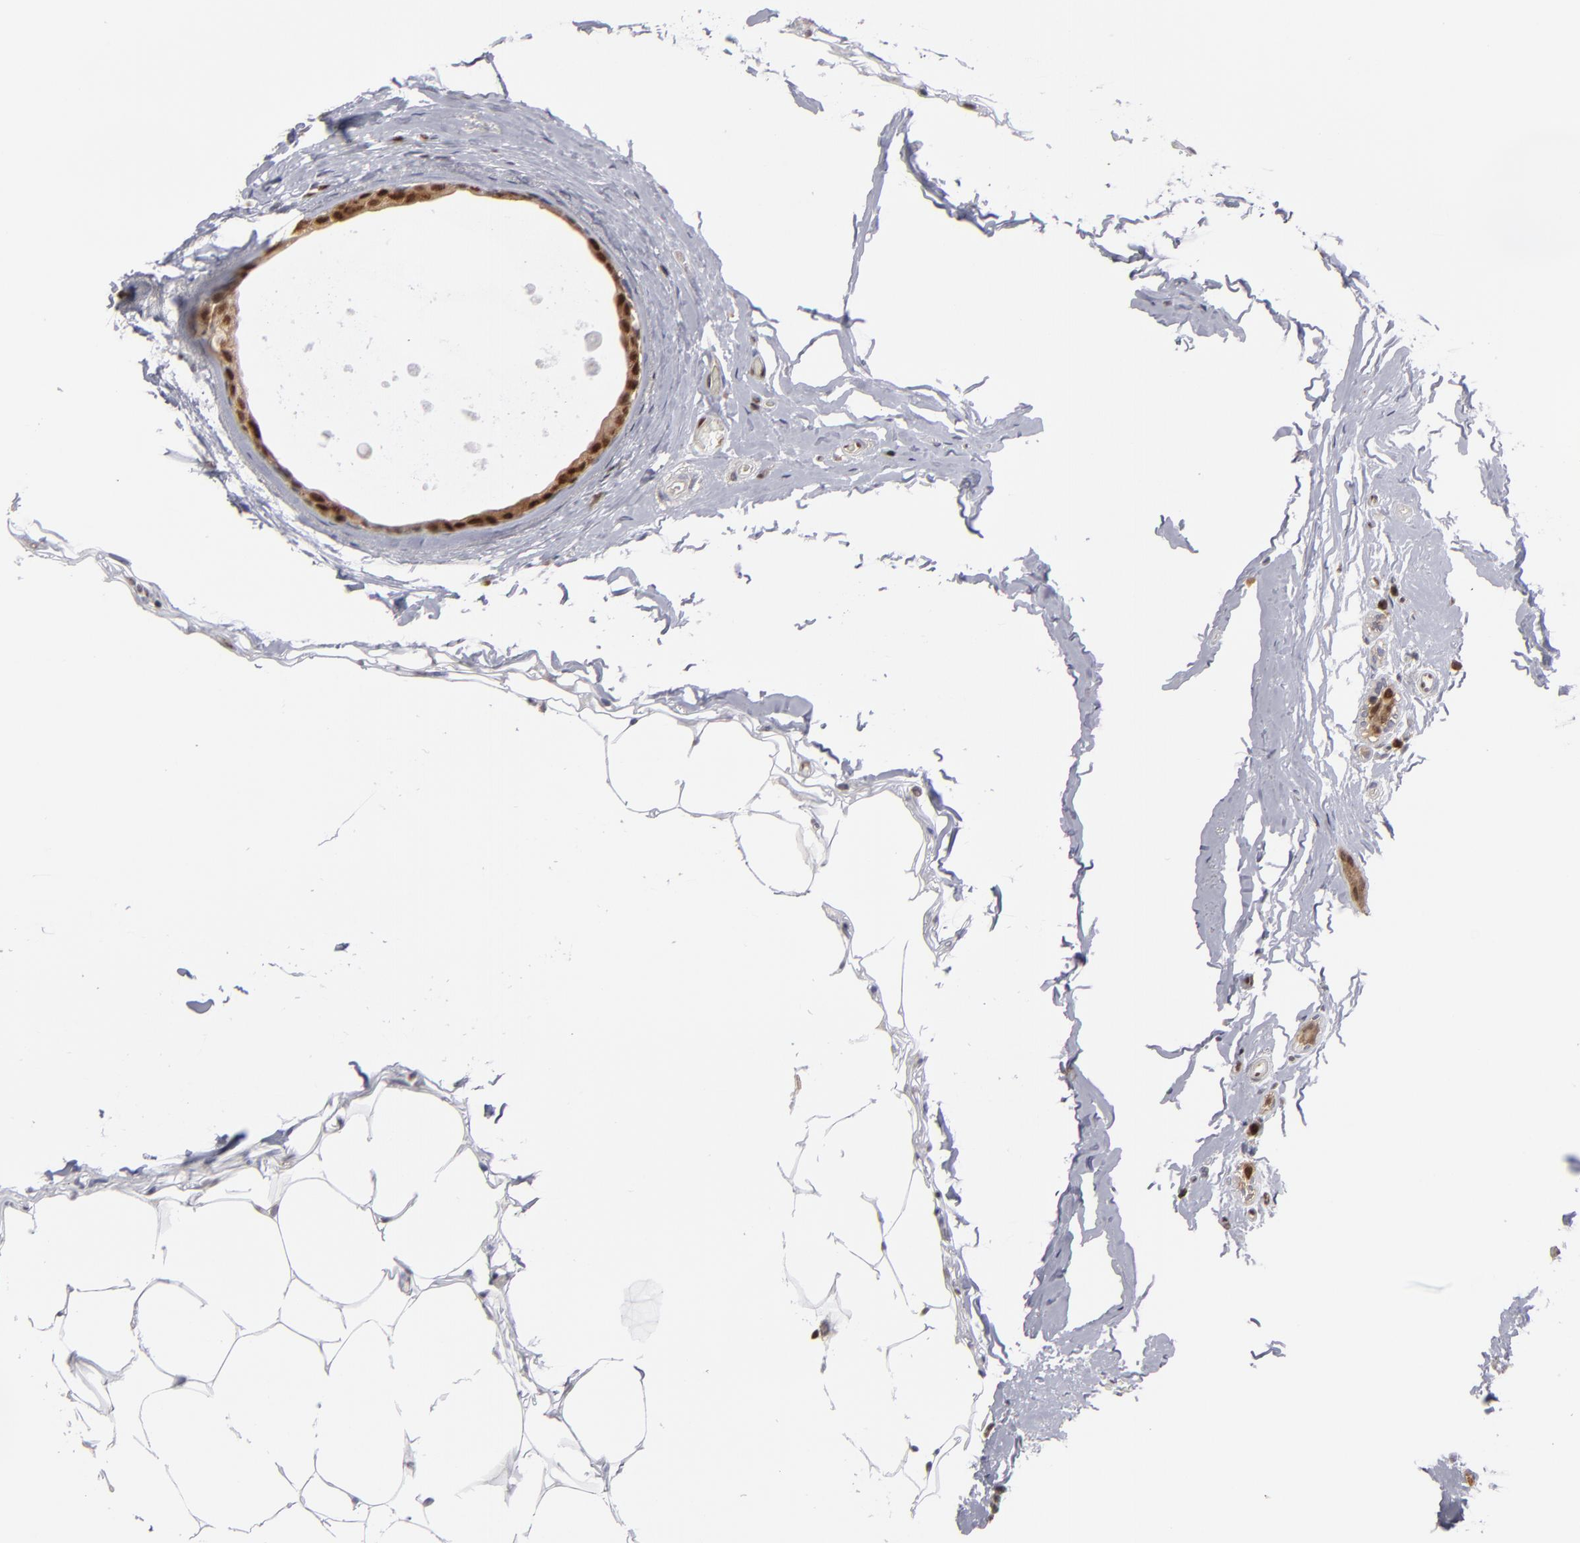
{"staining": {"intensity": "moderate", "quantity": ">75%", "location": "cytoplasmic/membranous,nuclear"}, "tissue": "breast cancer", "cell_type": "Tumor cells", "image_type": "cancer", "snomed": [{"axis": "morphology", "description": "Lobular carcinoma"}, {"axis": "topography", "description": "Breast"}], "caption": "Human breast lobular carcinoma stained for a protein (brown) exhibits moderate cytoplasmic/membranous and nuclear positive staining in approximately >75% of tumor cells.", "gene": "GSR", "patient": {"sex": "female", "age": 55}}